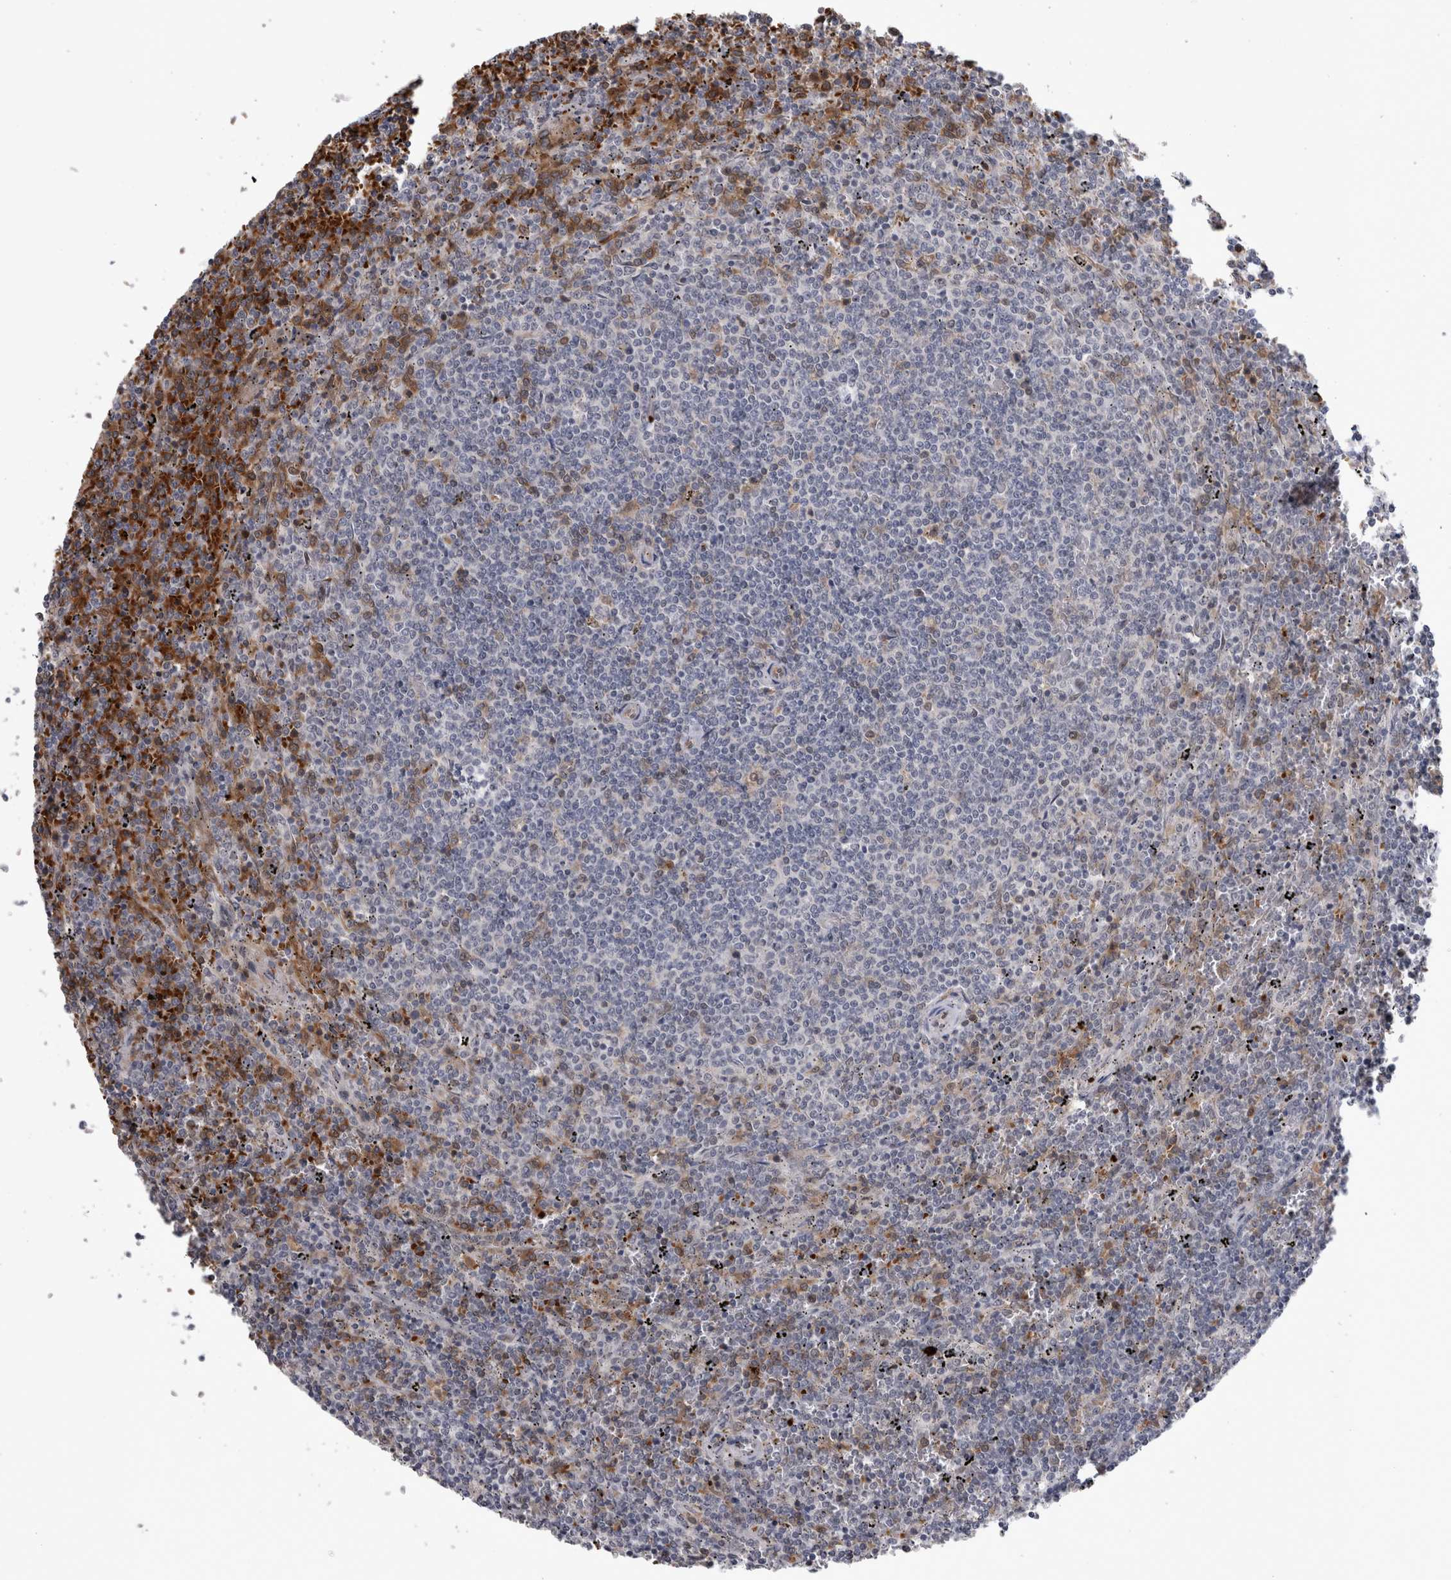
{"staining": {"intensity": "negative", "quantity": "none", "location": "none"}, "tissue": "lymphoma", "cell_type": "Tumor cells", "image_type": "cancer", "snomed": [{"axis": "morphology", "description": "Malignant lymphoma, non-Hodgkin's type, Low grade"}, {"axis": "topography", "description": "Spleen"}], "caption": "Tumor cells are negative for protein expression in human lymphoma.", "gene": "PEBP4", "patient": {"sex": "female", "age": 50}}